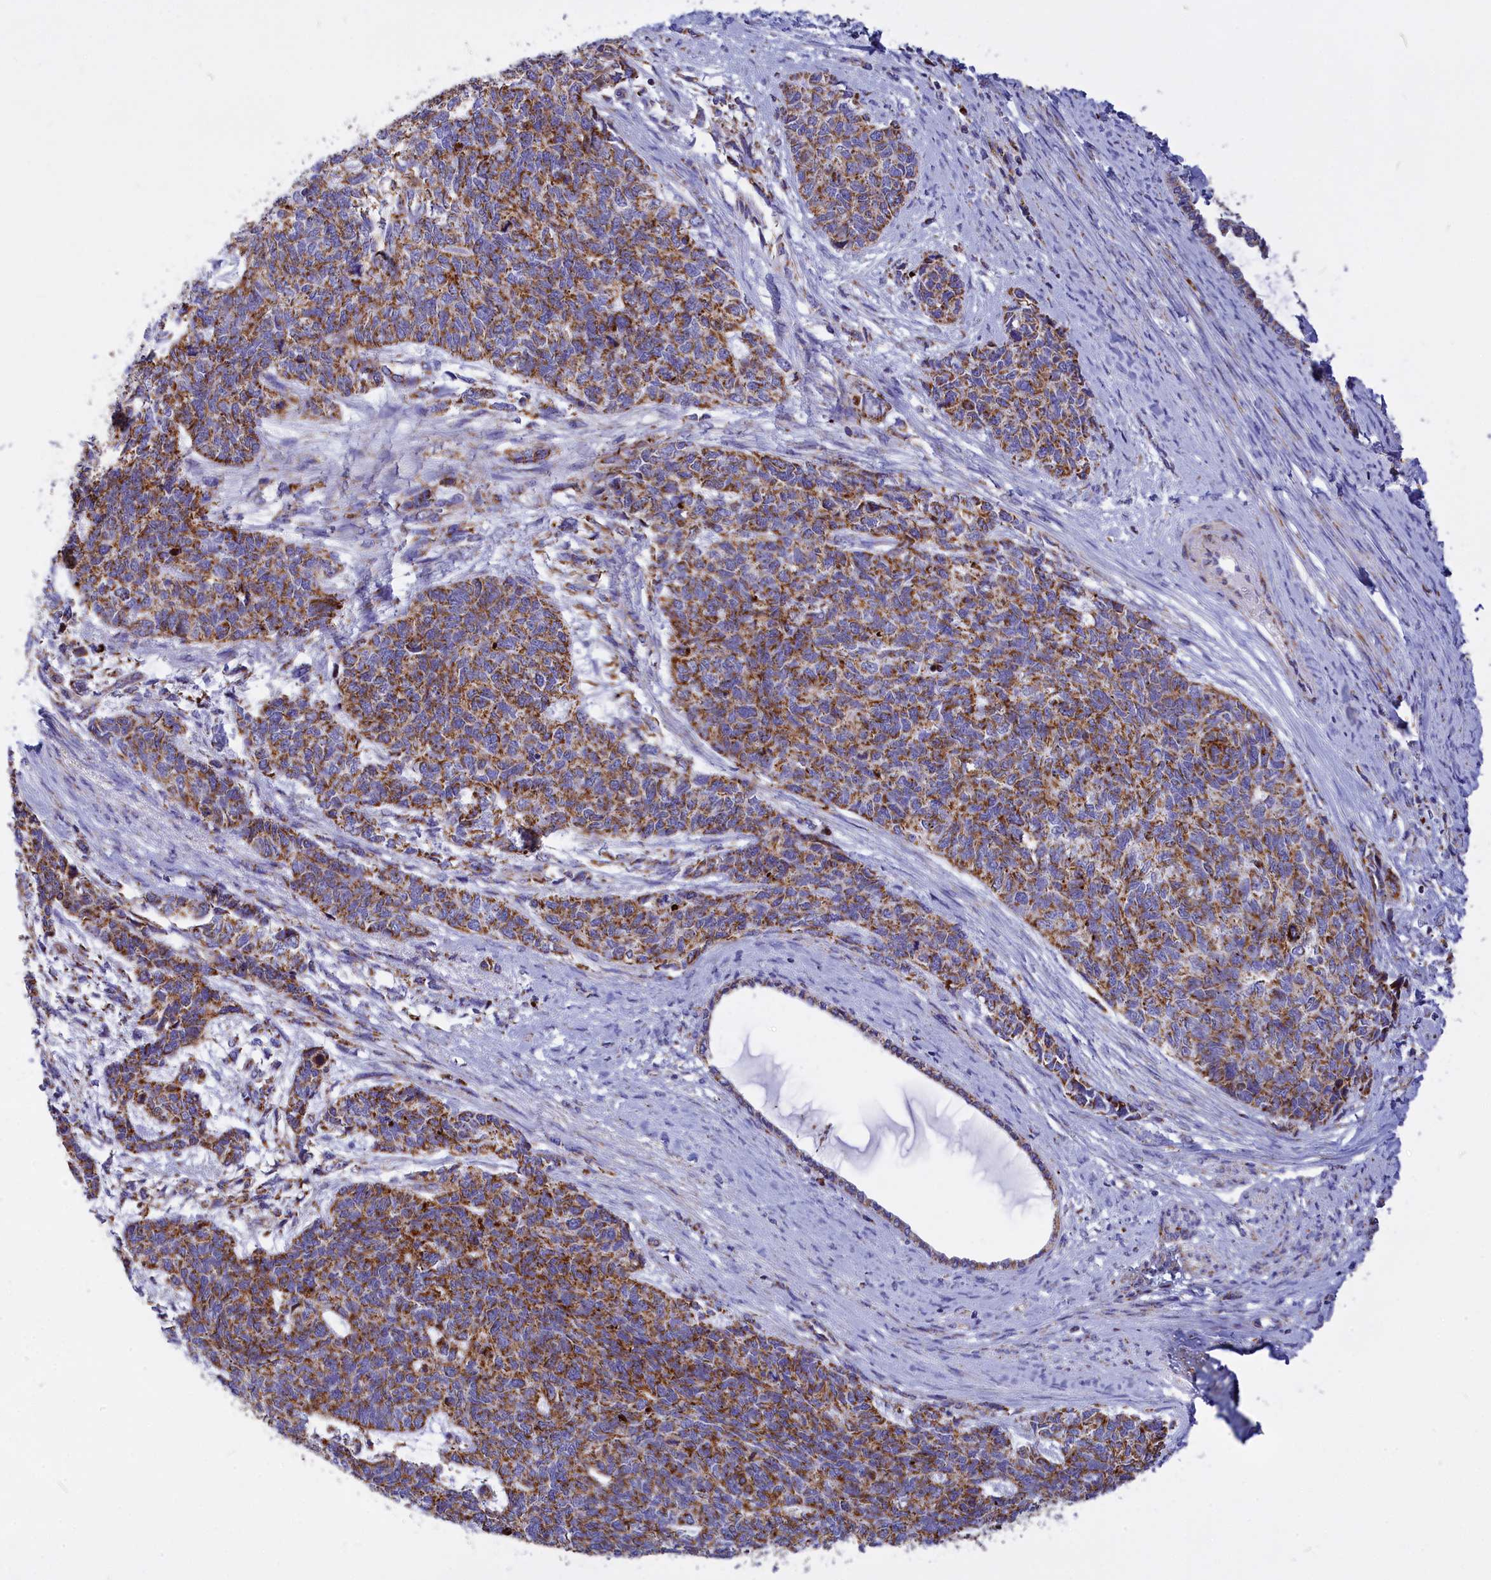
{"staining": {"intensity": "strong", "quantity": ">75%", "location": "cytoplasmic/membranous"}, "tissue": "cervical cancer", "cell_type": "Tumor cells", "image_type": "cancer", "snomed": [{"axis": "morphology", "description": "Squamous cell carcinoma, NOS"}, {"axis": "topography", "description": "Cervix"}], "caption": "This is a photomicrograph of immunohistochemistry staining of cervical squamous cell carcinoma, which shows strong positivity in the cytoplasmic/membranous of tumor cells.", "gene": "VDAC2", "patient": {"sex": "female", "age": 63}}